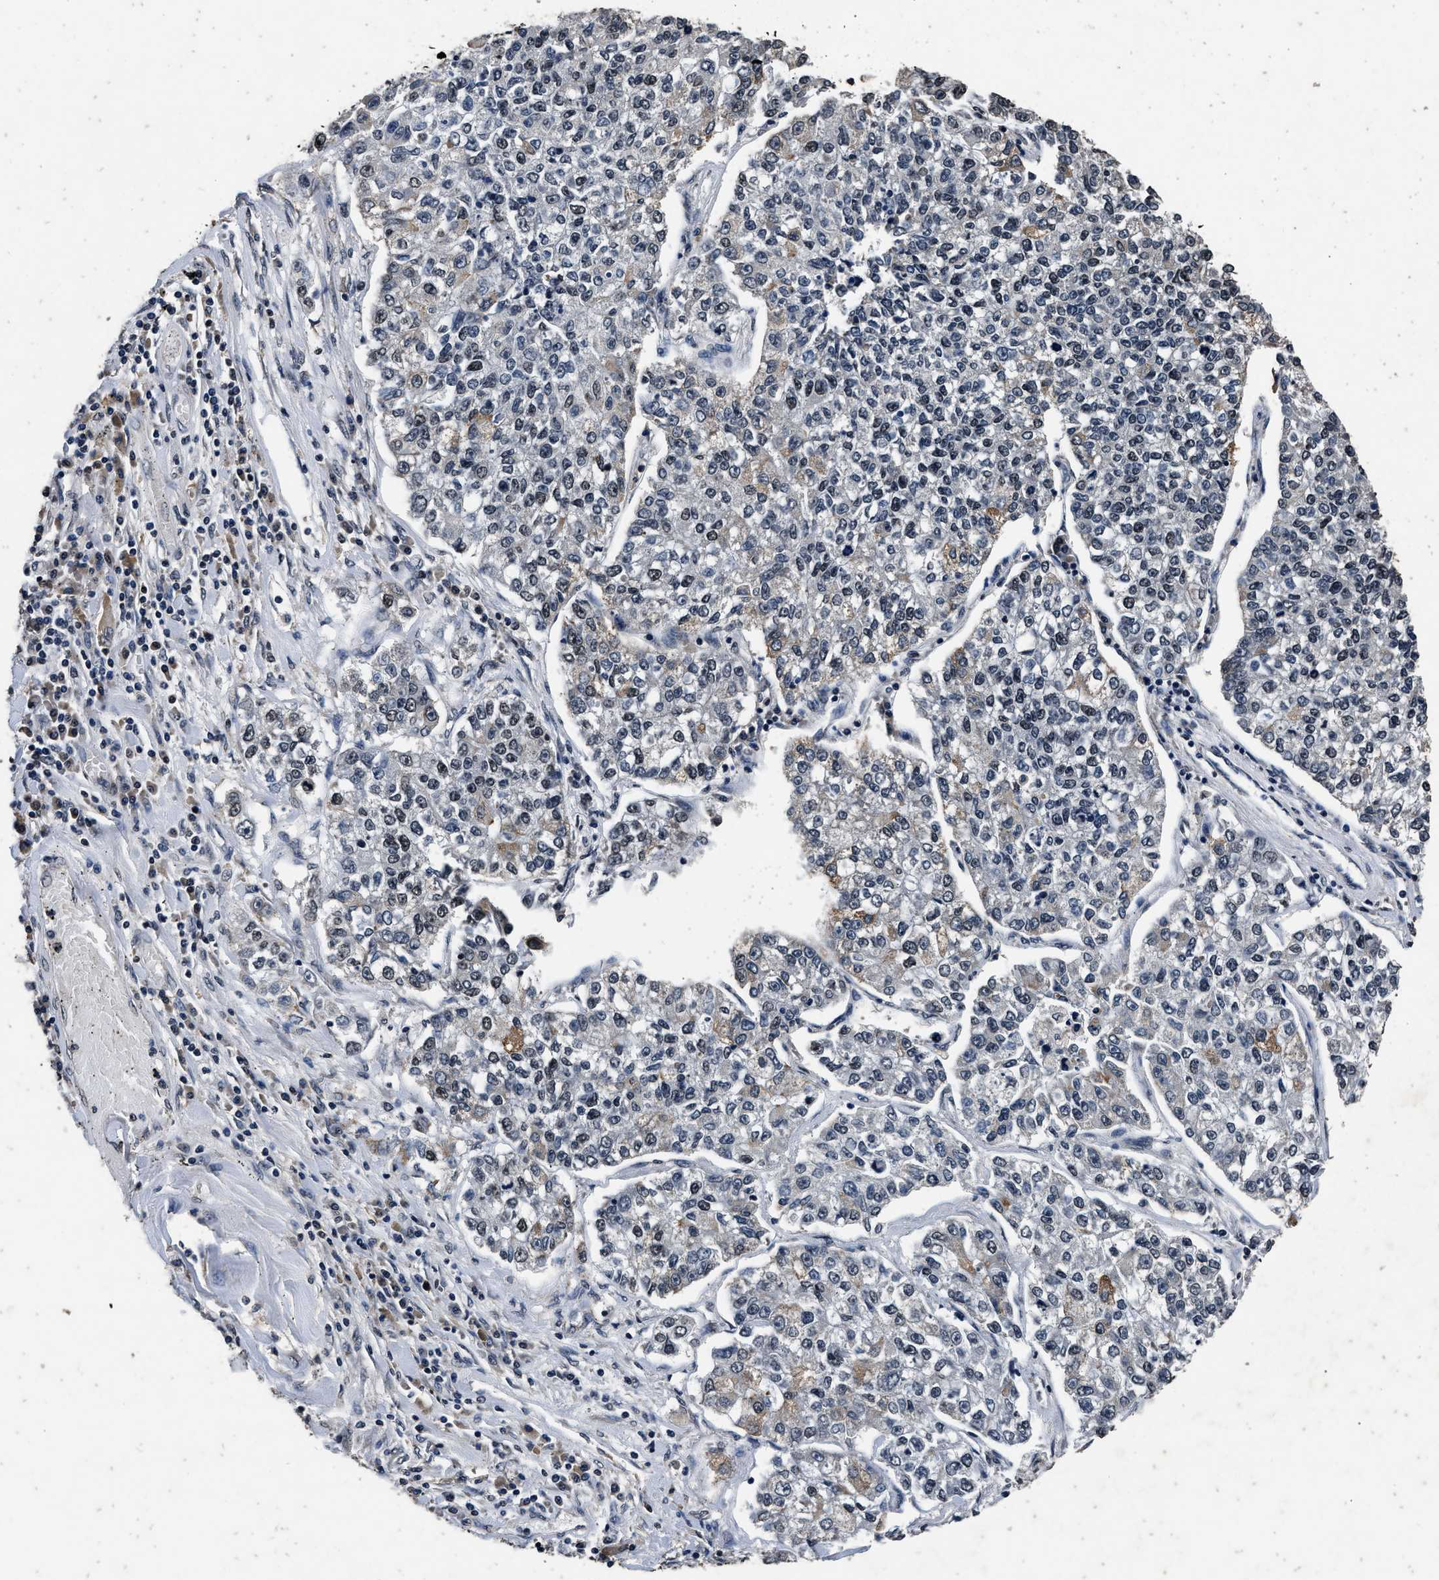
{"staining": {"intensity": "weak", "quantity": "25%-75%", "location": "nuclear"}, "tissue": "lung cancer", "cell_type": "Tumor cells", "image_type": "cancer", "snomed": [{"axis": "morphology", "description": "Adenocarcinoma, NOS"}, {"axis": "topography", "description": "Lung"}], "caption": "Tumor cells demonstrate low levels of weak nuclear positivity in approximately 25%-75% of cells in adenocarcinoma (lung).", "gene": "CSTF1", "patient": {"sex": "male", "age": 49}}